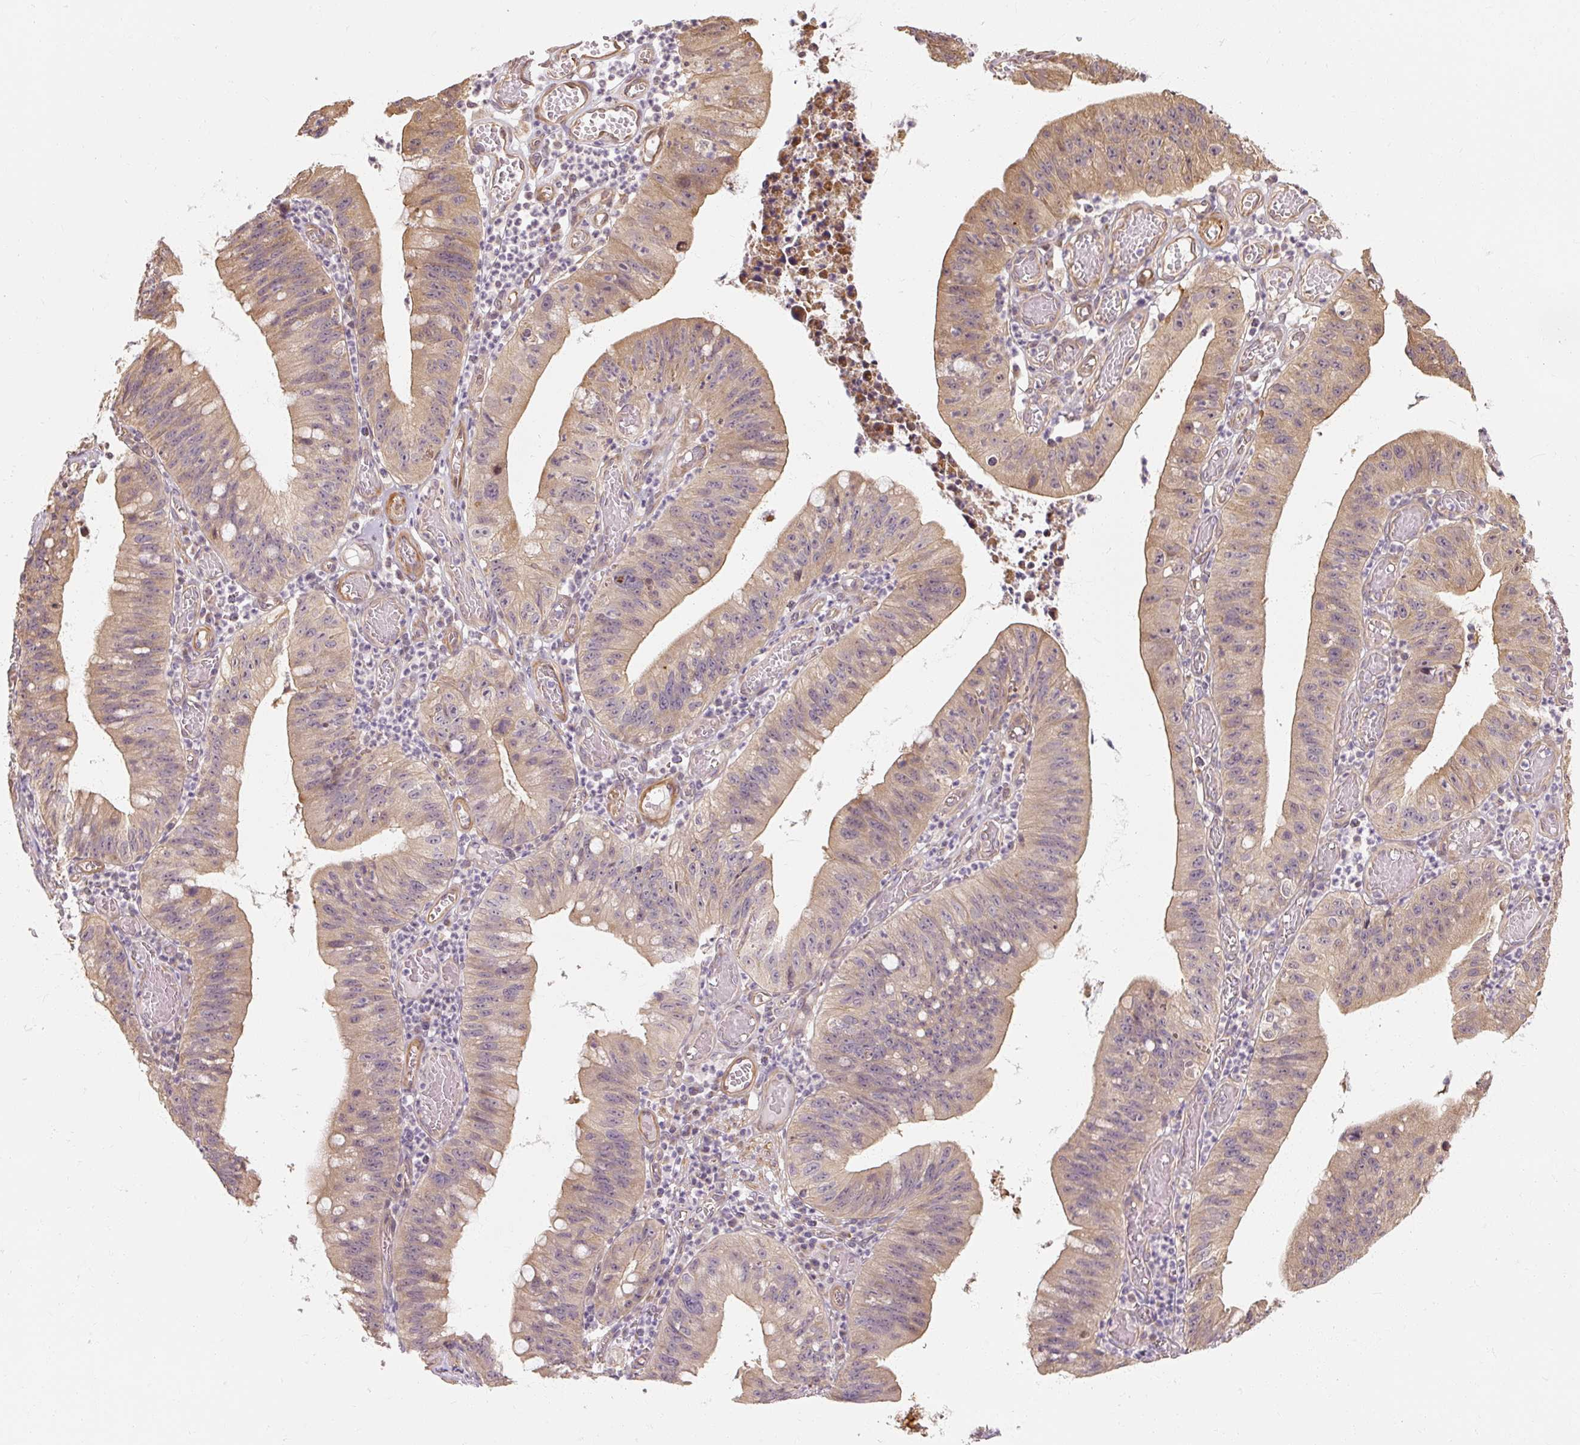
{"staining": {"intensity": "weak", "quantity": ">75%", "location": "cytoplasmic/membranous"}, "tissue": "stomach cancer", "cell_type": "Tumor cells", "image_type": "cancer", "snomed": [{"axis": "morphology", "description": "Adenocarcinoma, NOS"}, {"axis": "topography", "description": "Stomach"}], "caption": "This is a micrograph of immunohistochemistry (IHC) staining of stomach cancer, which shows weak positivity in the cytoplasmic/membranous of tumor cells.", "gene": "RB1CC1", "patient": {"sex": "male", "age": 59}}